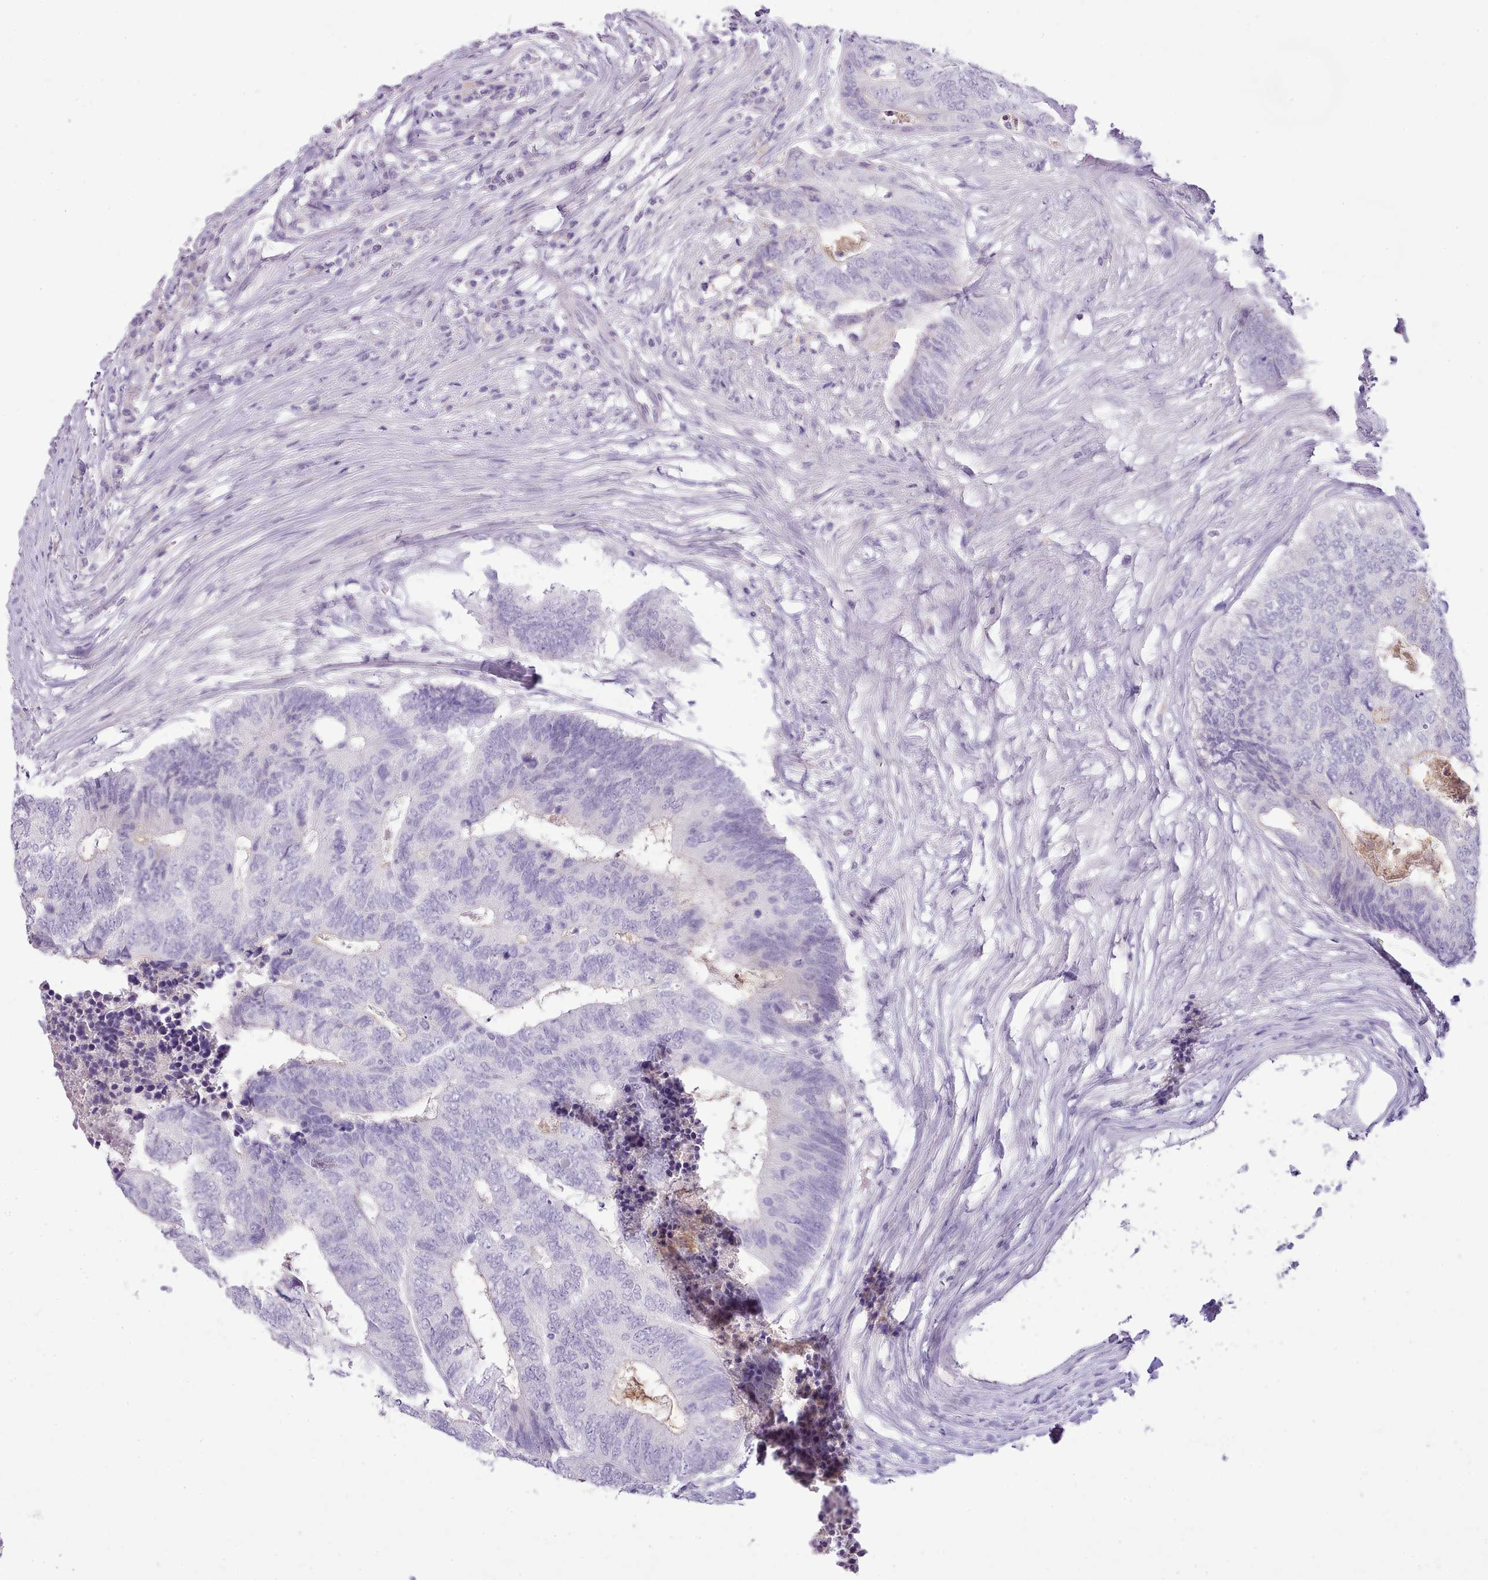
{"staining": {"intensity": "negative", "quantity": "none", "location": "none"}, "tissue": "colorectal cancer", "cell_type": "Tumor cells", "image_type": "cancer", "snomed": [{"axis": "morphology", "description": "Adenocarcinoma, NOS"}, {"axis": "topography", "description": "Colon"}], "caption": "Colorectal cancer (adenocarcinoma) was stained to show a protein in brown. There is no significant positivity in tumor cells.", "gene": "TOX2", "patient": {"sex": "female", "age": 67}}